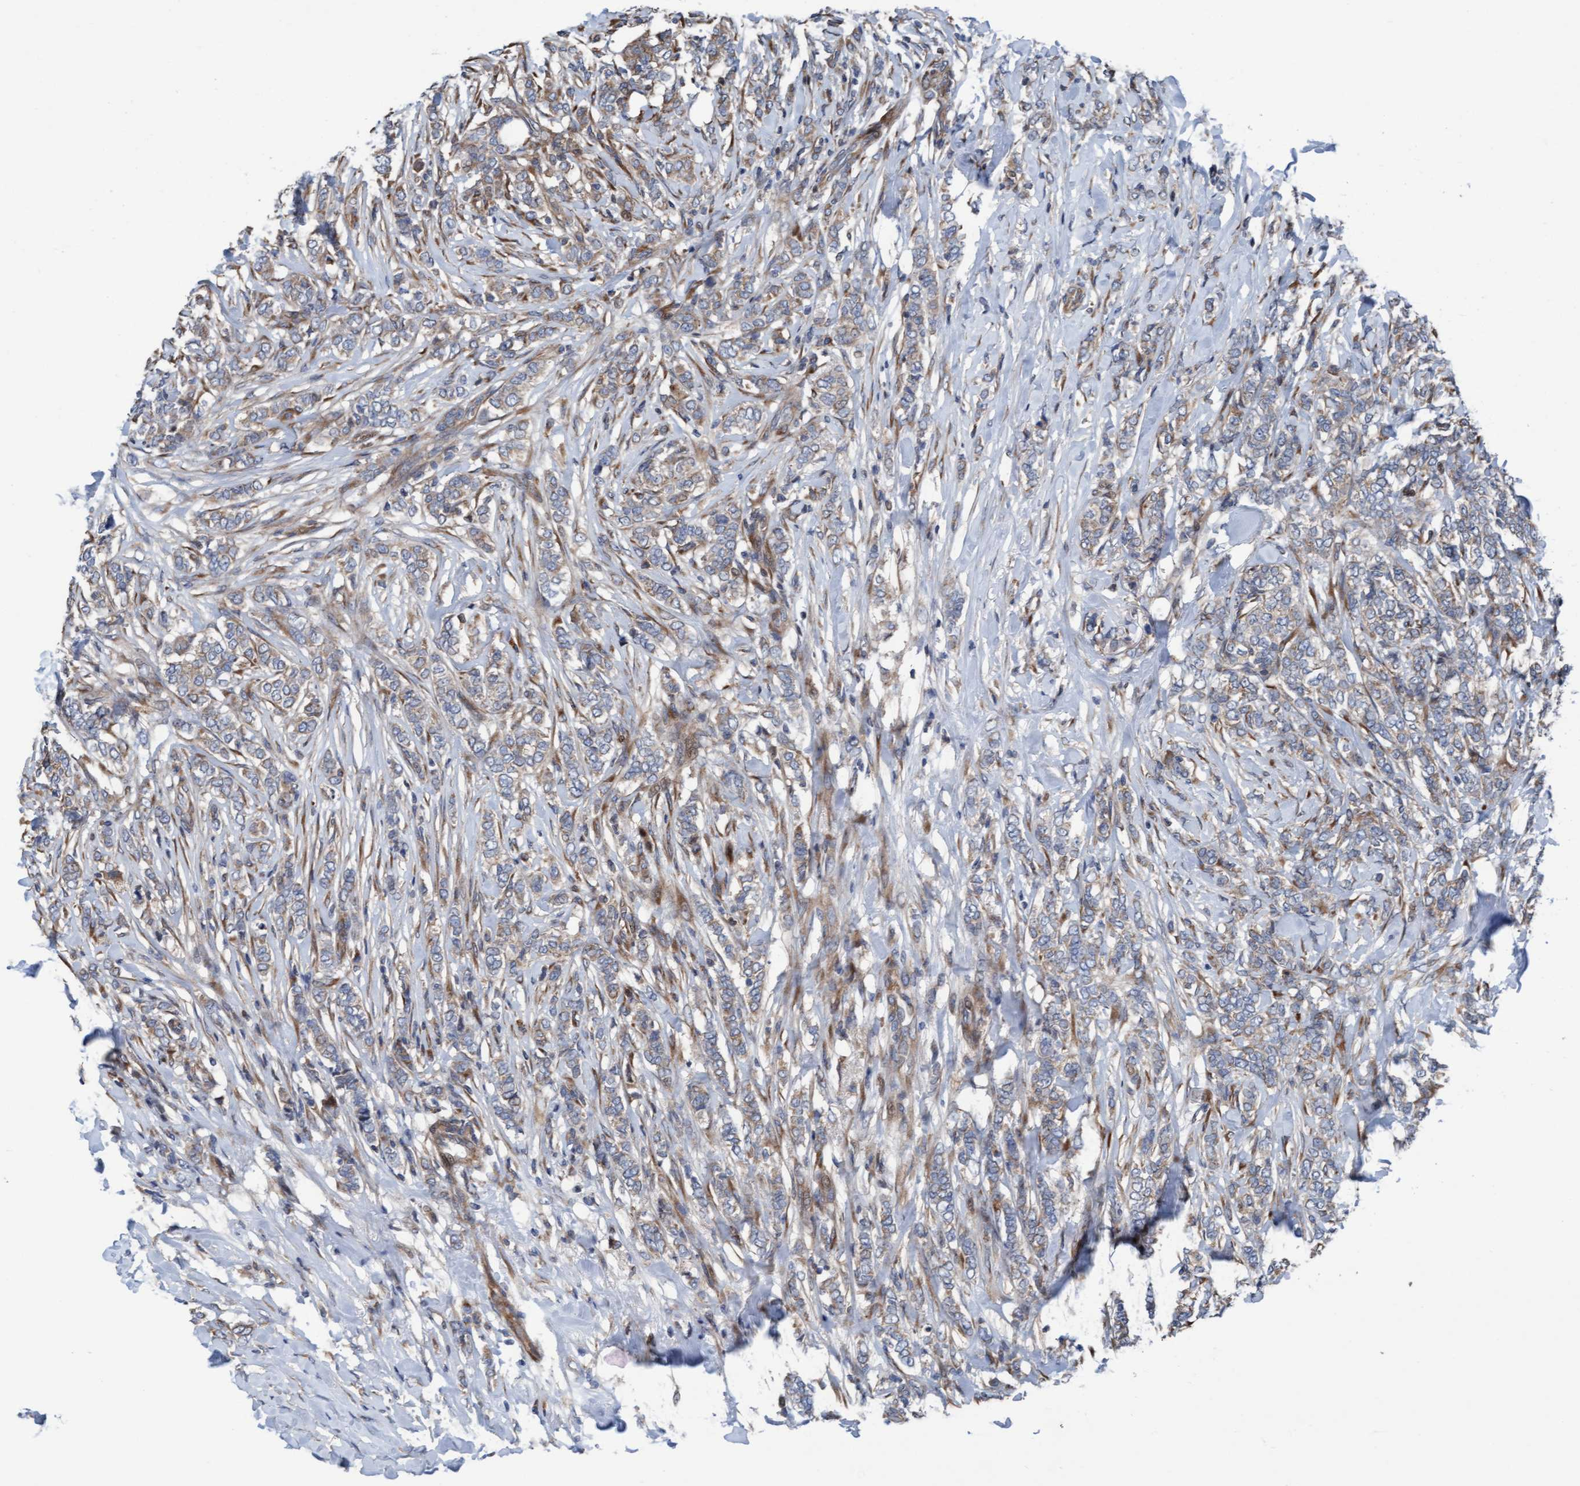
{"staining": {"intensity": "weak", "quantity": ">75%", "location": "cytoplasmic/membranous"}, "tissue": "breast cancer", "cell_type": "Tumor cells", "image_type": "cancer", "snomed": [{"axis": "morphology", "description": "Lobular carcinoma"}, {"axis": "topography", "description": "Skin"}, {"axis": "topography", "description": "Breast"}], "caption": "Protein staining demonstrates weak cytoplasmic/membranous expression in about >75% of tumor cells in breast cancer.", "gene": "KLHL26", "patient": {"sex": "female", "age": 46}}